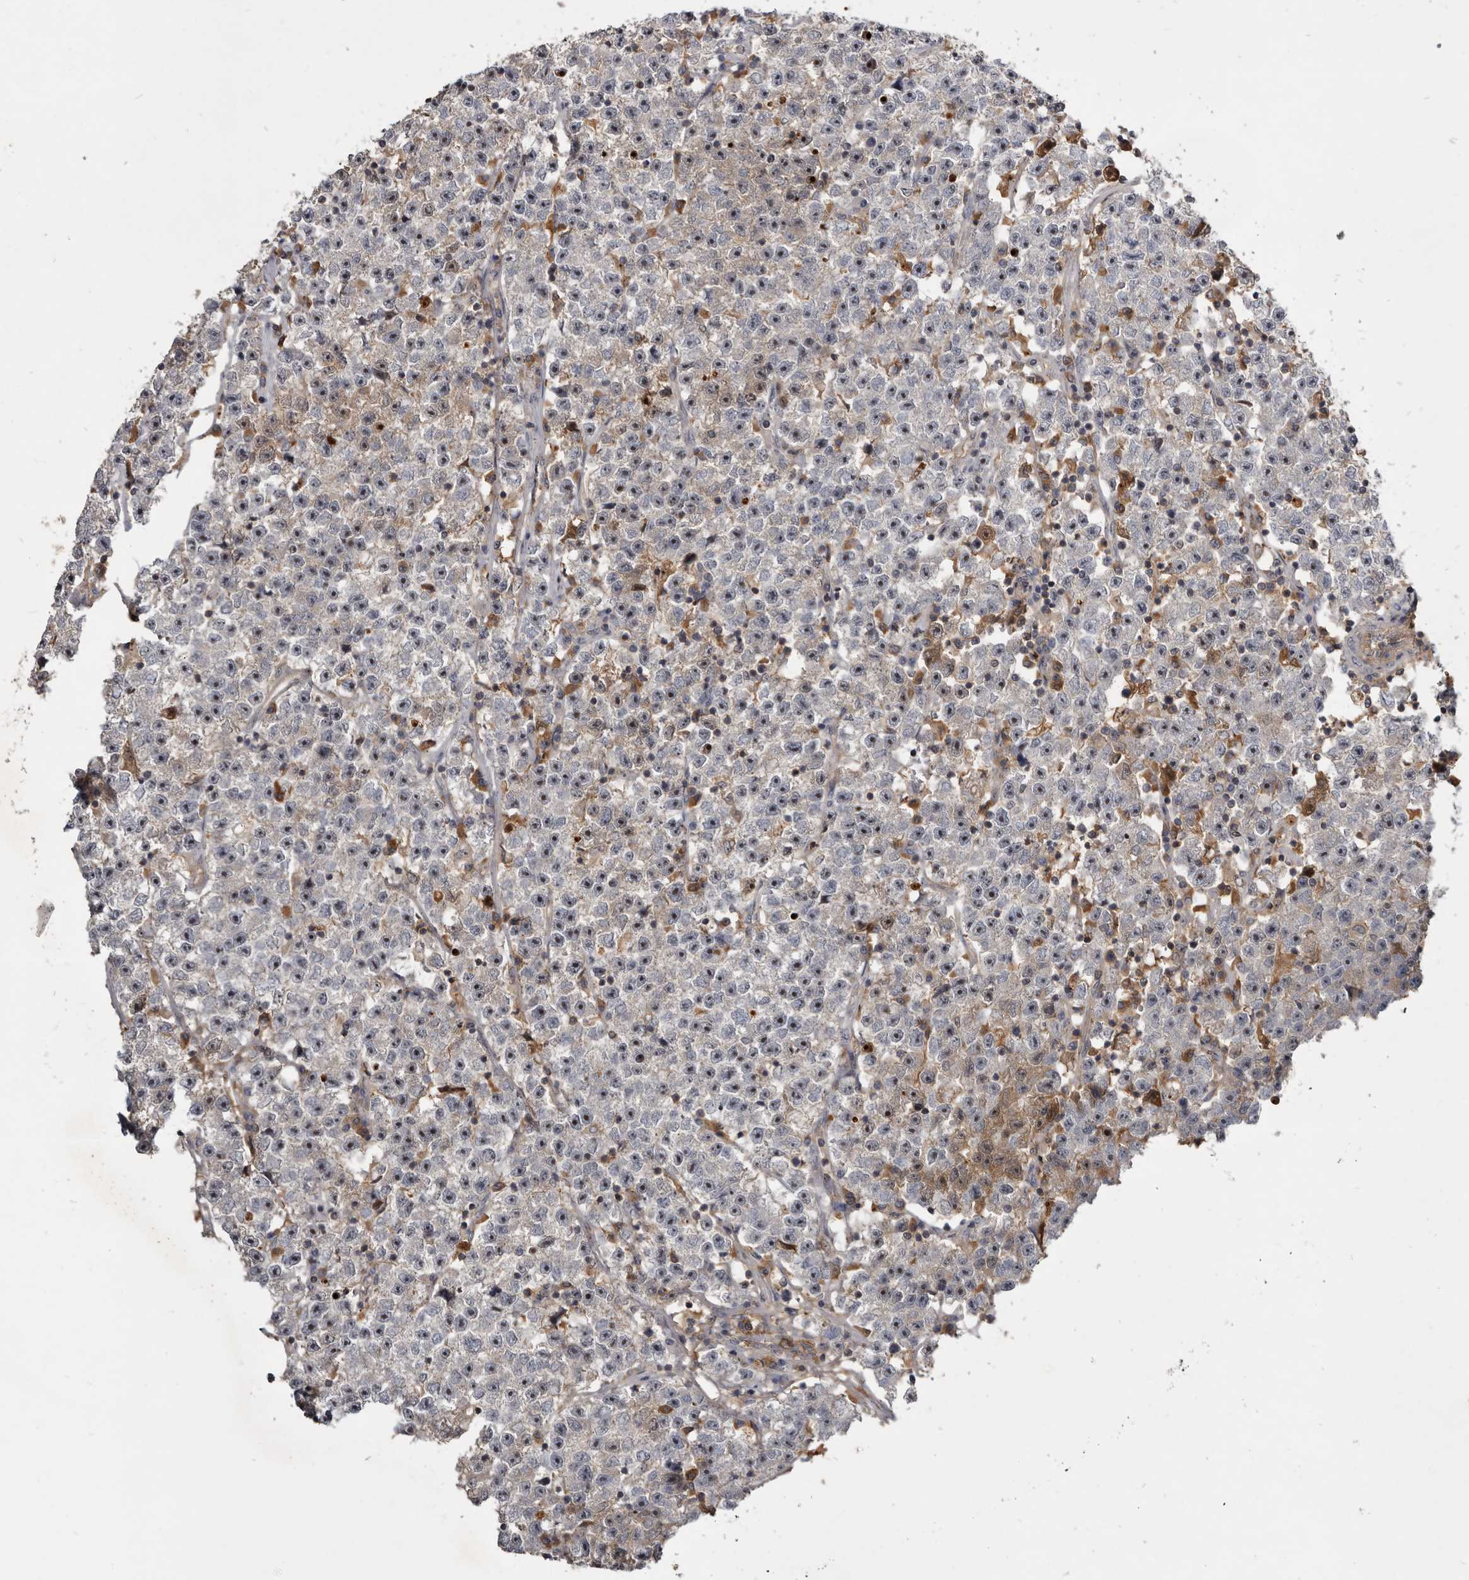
{"staining": {"intensity": "weak", "quantity": "<25%", "location": "cytoplasmic/membranous,nuclear"}, "tissue": "testis cancer", "cell_type": "Tumor cells", "image_type": "cancer", "snomed": [{"axis": "morphology", "description": "Seminoma, NOS"}, {"axis": "topography", "description": "Testis"}], "caption": "Immunohistochemical staining of human seminoma (testis) displays no significant expression in tumor cells.", "gene": "TTC39A", "patient": {"sex": "male", "age": 22}}